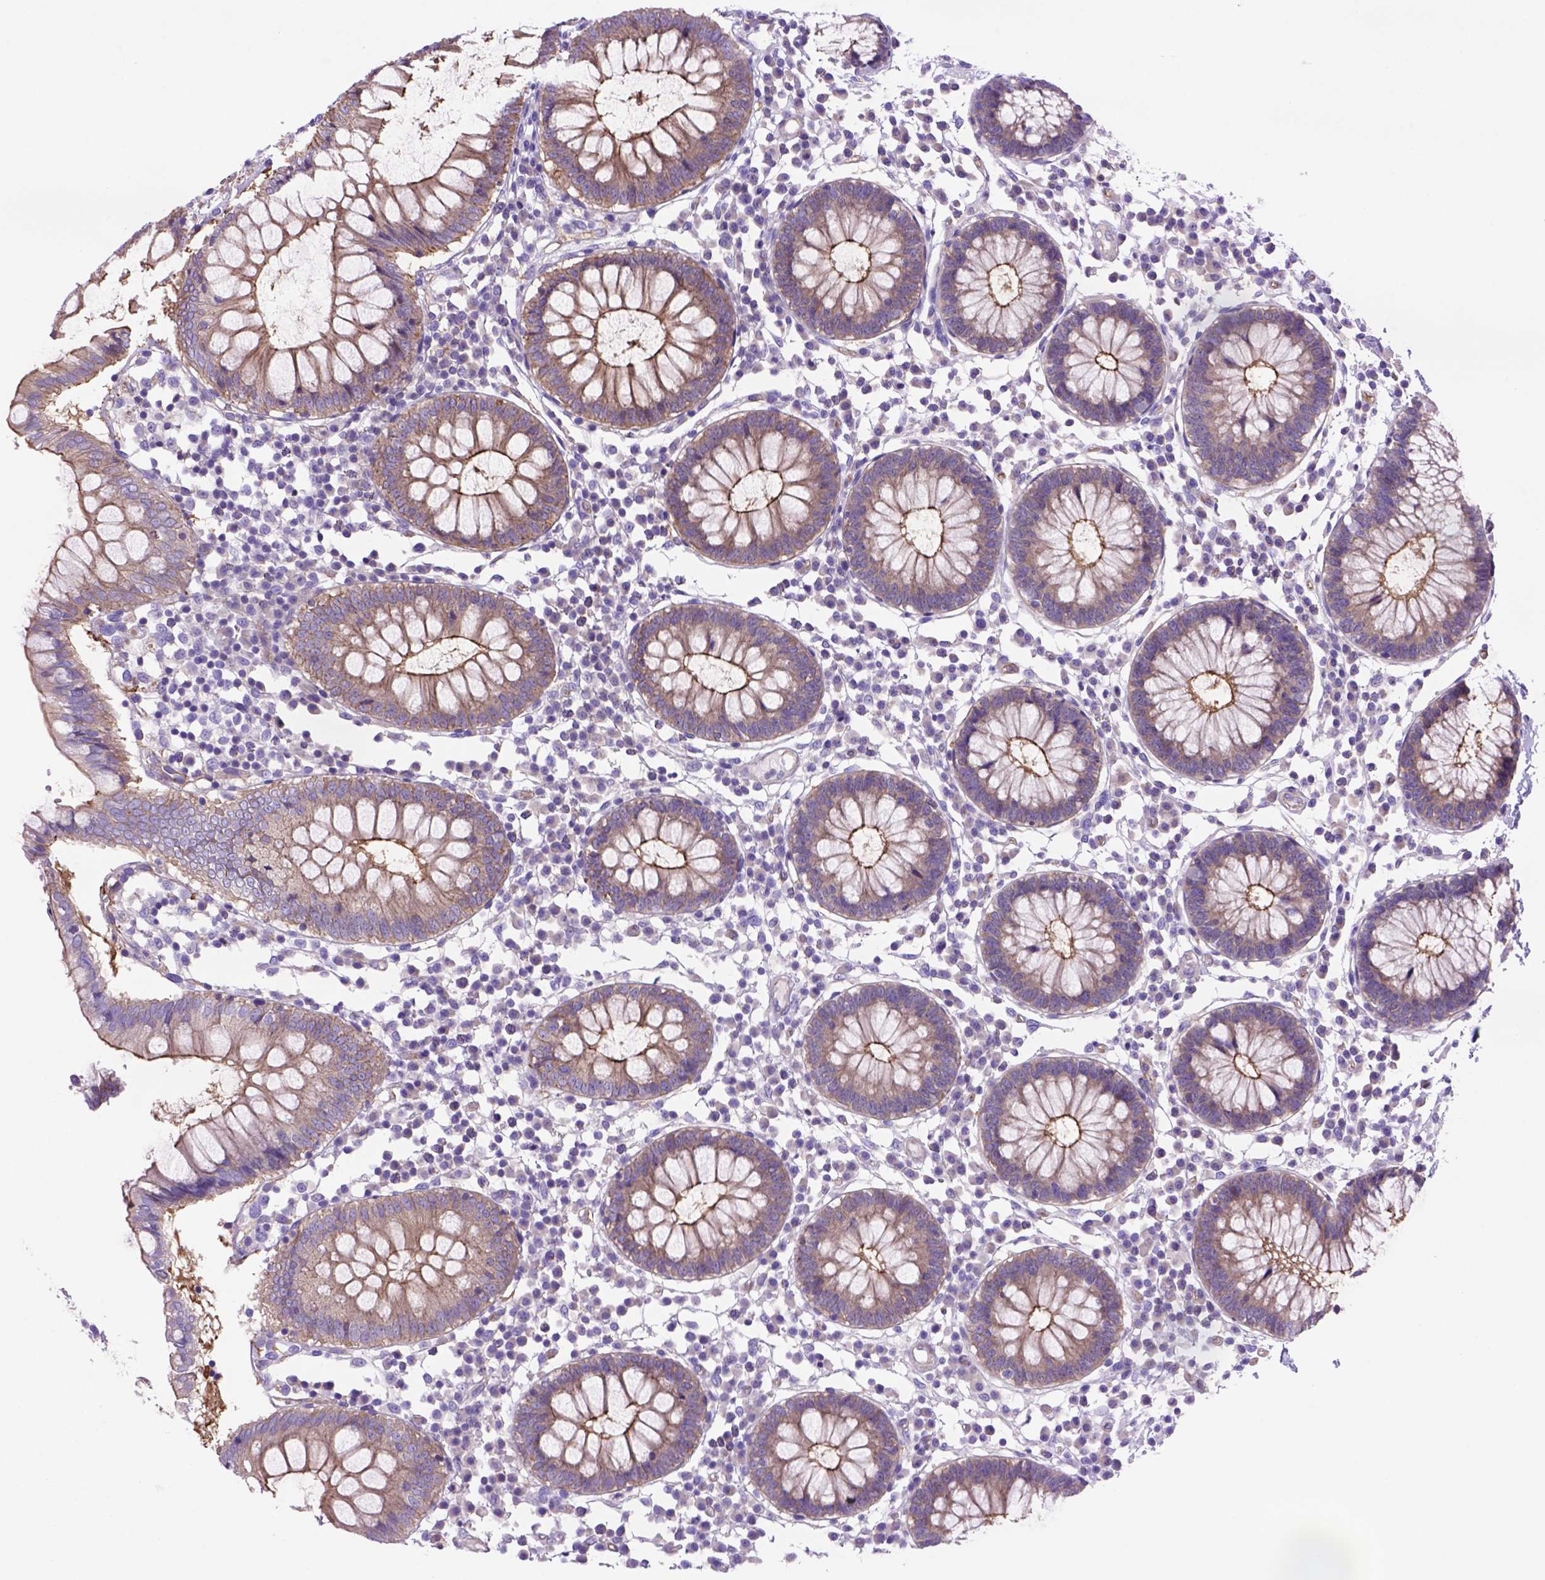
{"staining": {"intensity": "moderate", "quantity": ">75%", "location": "cytoplasmic/membranous"}, "tissue": "colon", "cell_type": "Endothelial cells", "image_type": "normal", "snomed": [{"axis": "morphology", "description": "Normal tissue, NOS"}, {"axis": "morphology", "description": "Adenocarcinoma, NOS"}, {"axis": "topography", "description": "Colon"}], "caption": "Moderate cytoplasmic/membranous positivity for a protein is appreciated in about >75% of endothelial cells of normal colon using IHC.", "gene": "PEX12", "patient": {"sex": "male", "age": 83}}